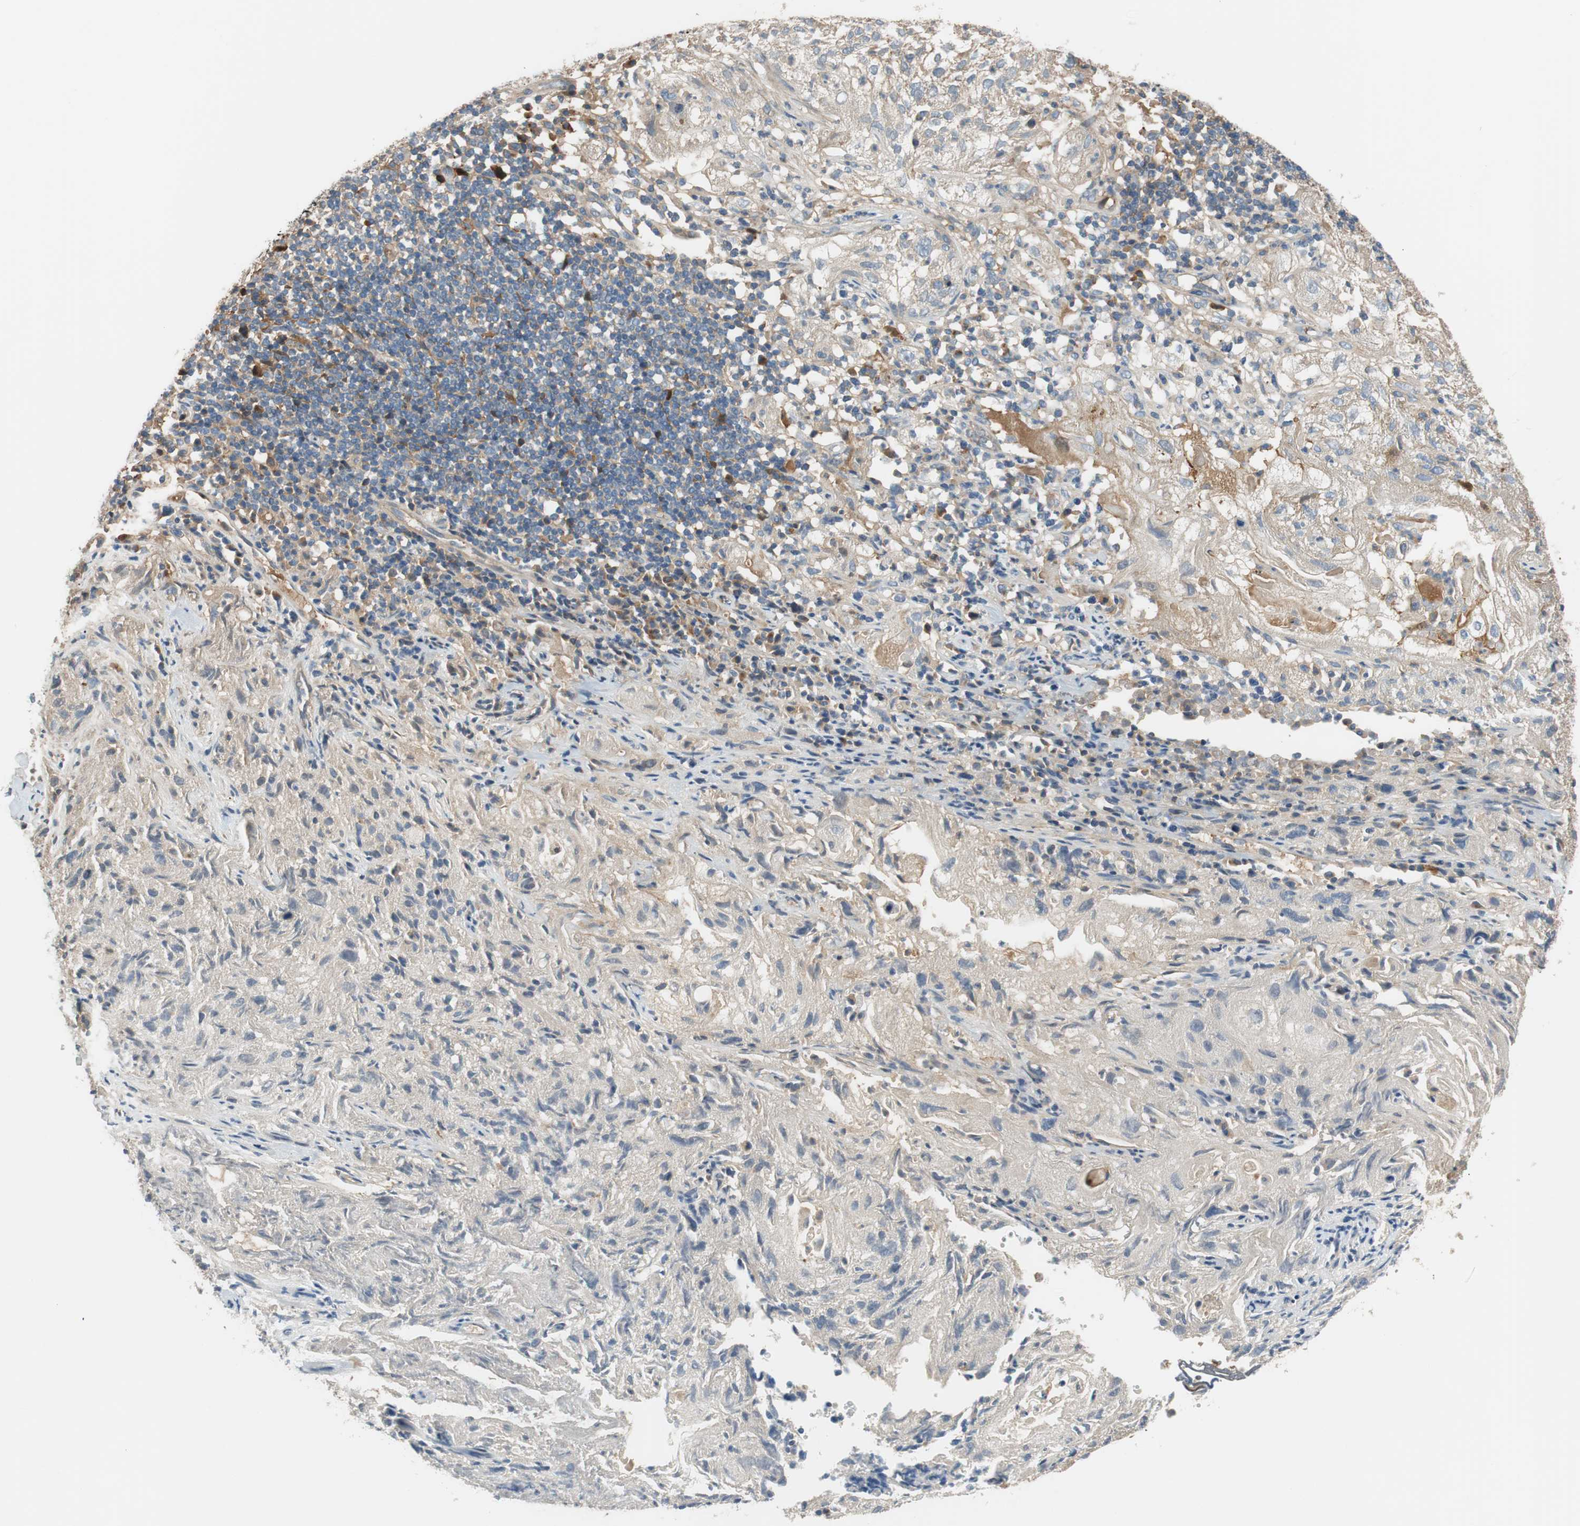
{"staining": {"intensity": "negative", "quantity": "none", "location": "none"}, "tissue": "lung cancer", "cell_type": "Tumor cells", "image_type": "cancer", "snomed": [{"axis": "morphology", "description": "Inflammation, NOS"}, {"axis": "morphology", "description": "Squamous cell carcinoma, NOS"}, {"axis": "topography", "description": "Lymph node"}, {"axis": "topography", "description": "Soft tissue"}, {"axis": "topography", "description": "Lung"}], "caption": "This micrograph is of lung cancer stained with immunohistochemistry to label a protein in brown with the nuclei are counter-stained blue. There is no staining in tumor cells.", "gene": "C4A", "patient": {"sex": "male", "age": 66}}